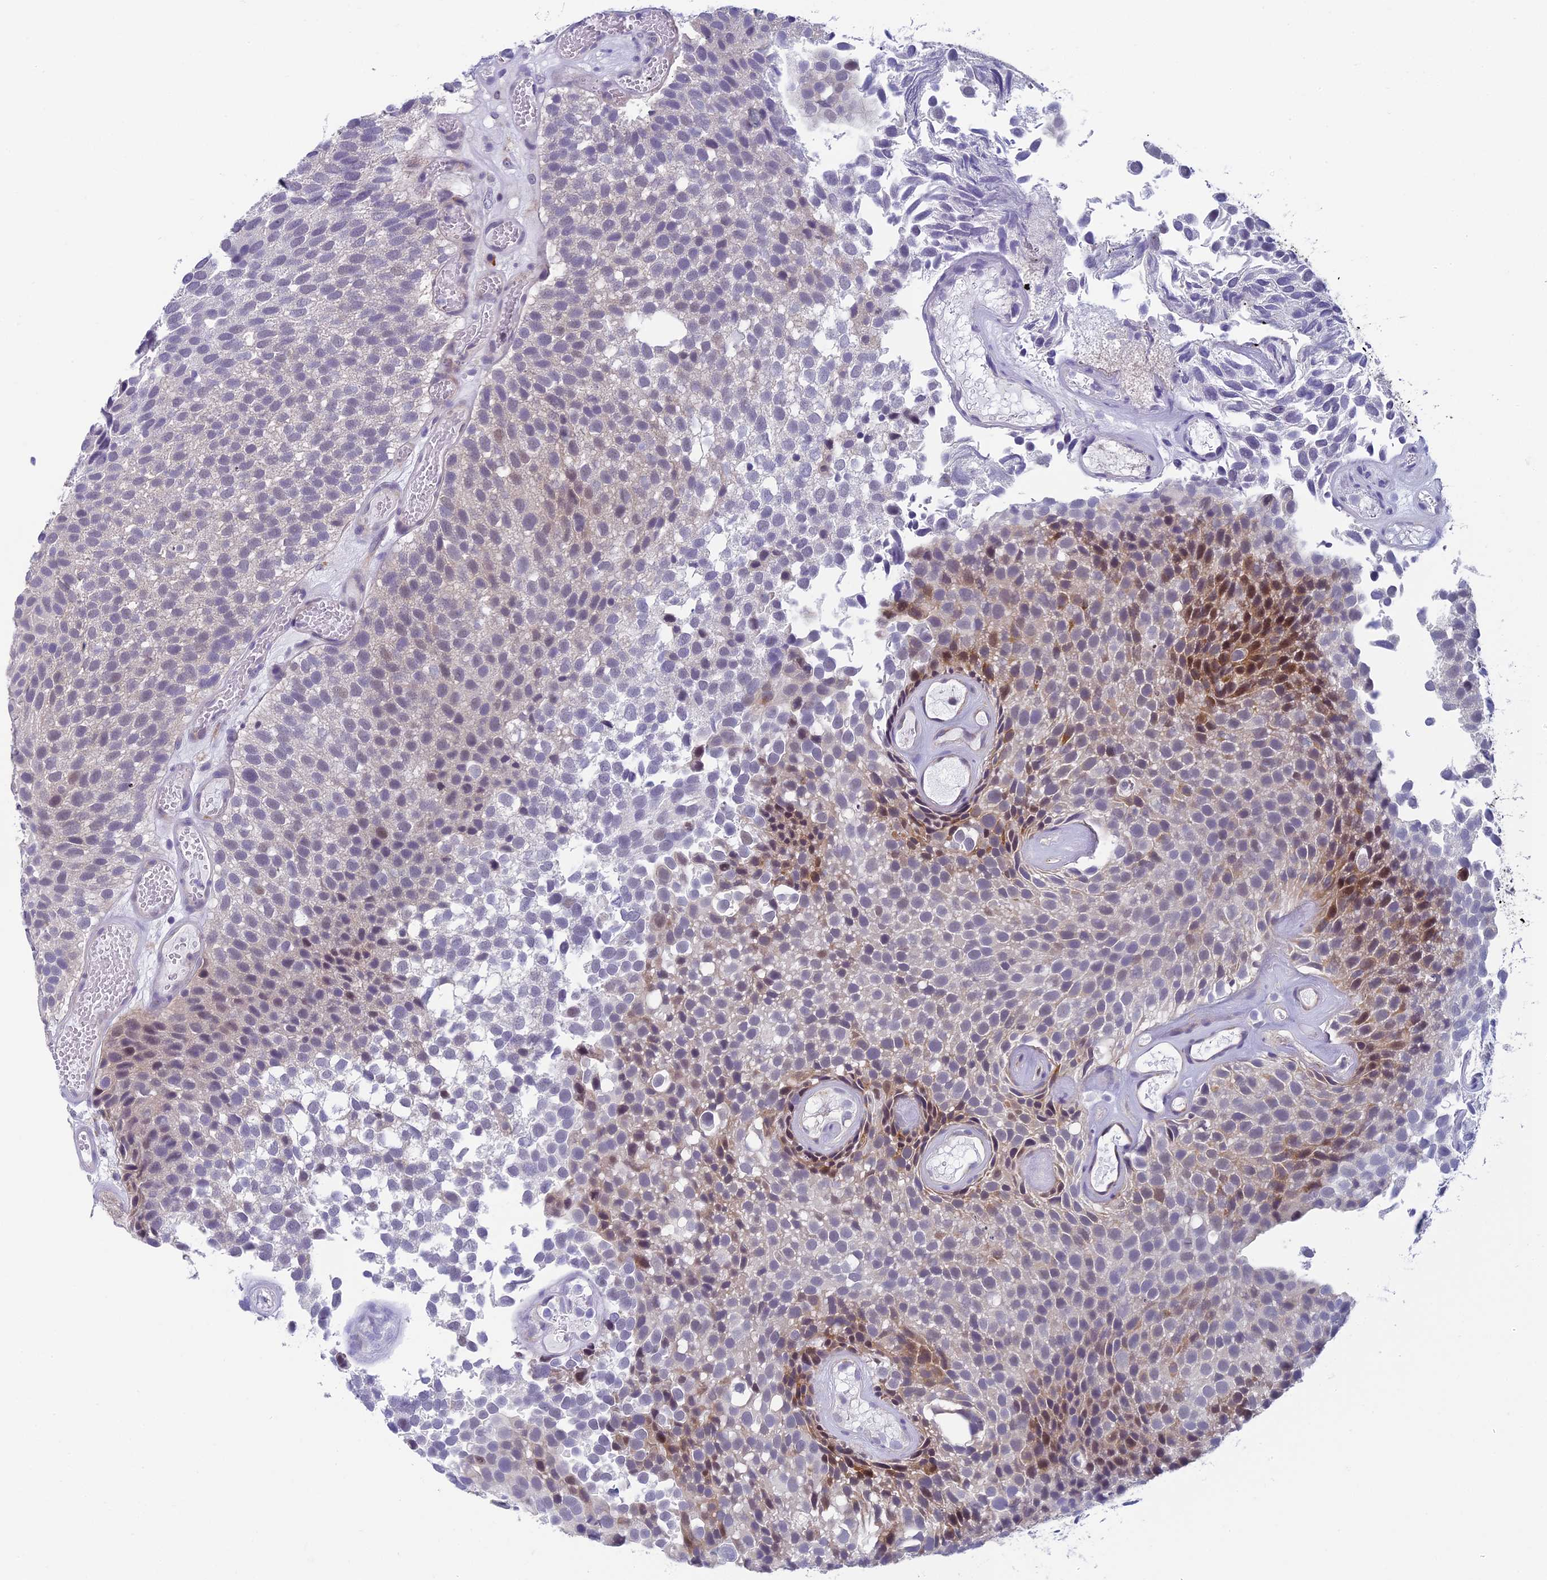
{"staining": {"intensity": "moderate", "quantity": "<25%", "location": "cytoplasmic/membranous,nuclear"}, "tissue": "urothelial cancer", "cell_type": "Tumor cells", "image_type": "cancer", "snomed": [{"axis": "morphology", "description": "Urothelial carcinoma, Low grade"}, {"axis": "topography", "description": "Urinary bladder"}], "caption": "Low-grade urothelial carcinoma stained for a protein demonstrates moderate cytoplasmic/membranous and nuclear positivity in tumor cells.", "gene": "CNEP1R1", "patient": {"sex": "male", "age": 89}}